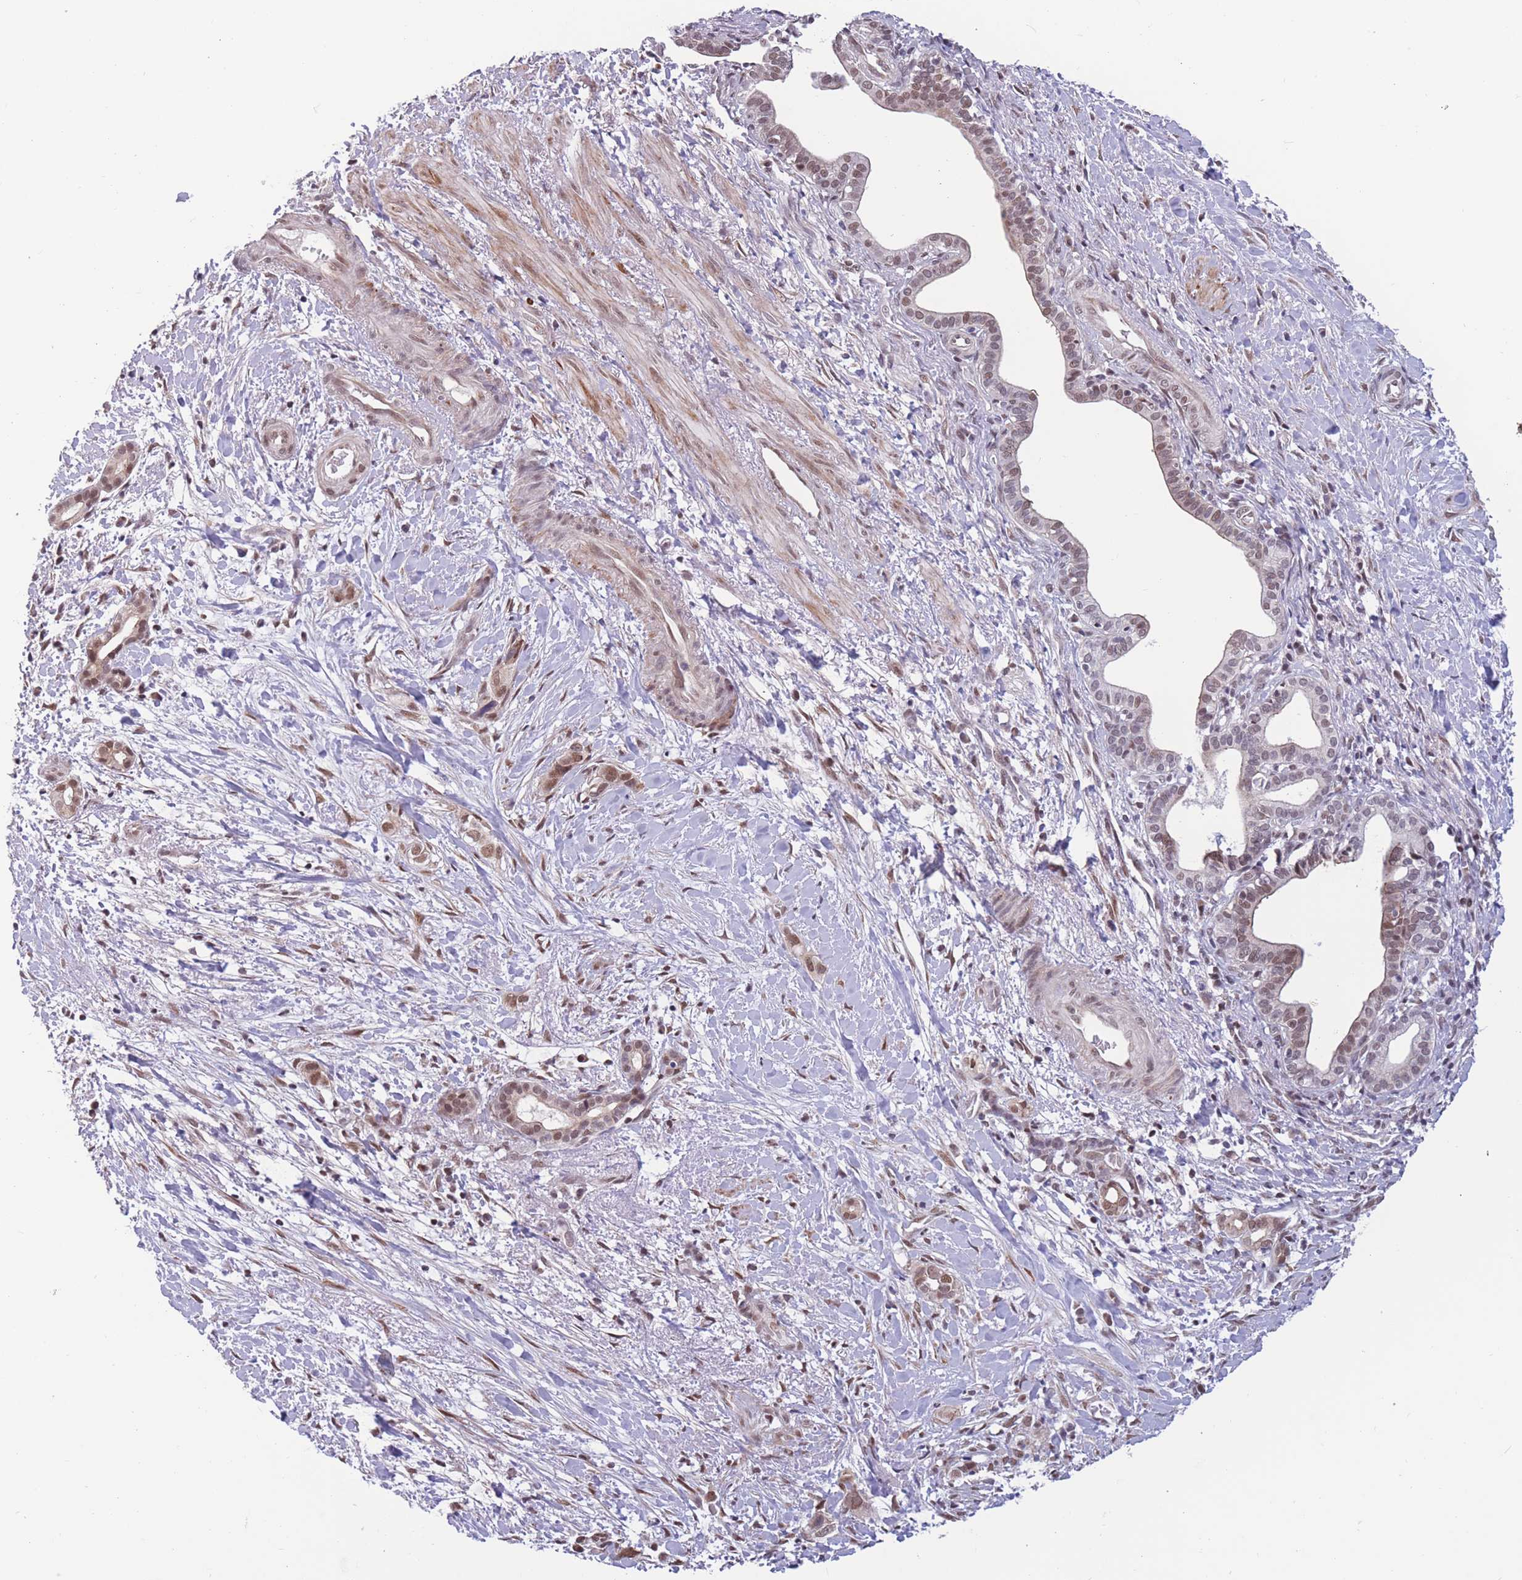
{"staining": {"intensity": "weak", "quantity": ">75%", "location": "nuclear"}, "tissue": "liver cancer", "cell_type": "Tumor cells", "image_type": "cancer", "snomed": [{"axis": "morphology", "description": "Cholangiocarcinoma"}, {"axis": "topography", "description": "Liver"}], "caption": "Cholangiocarcinoma (liver) stained with a brown dye displays weak nuclear positive positivity in about >75% of tumor cells.", "gene": "BCL9L", "patient": {"sex": "female", "age": 79}}